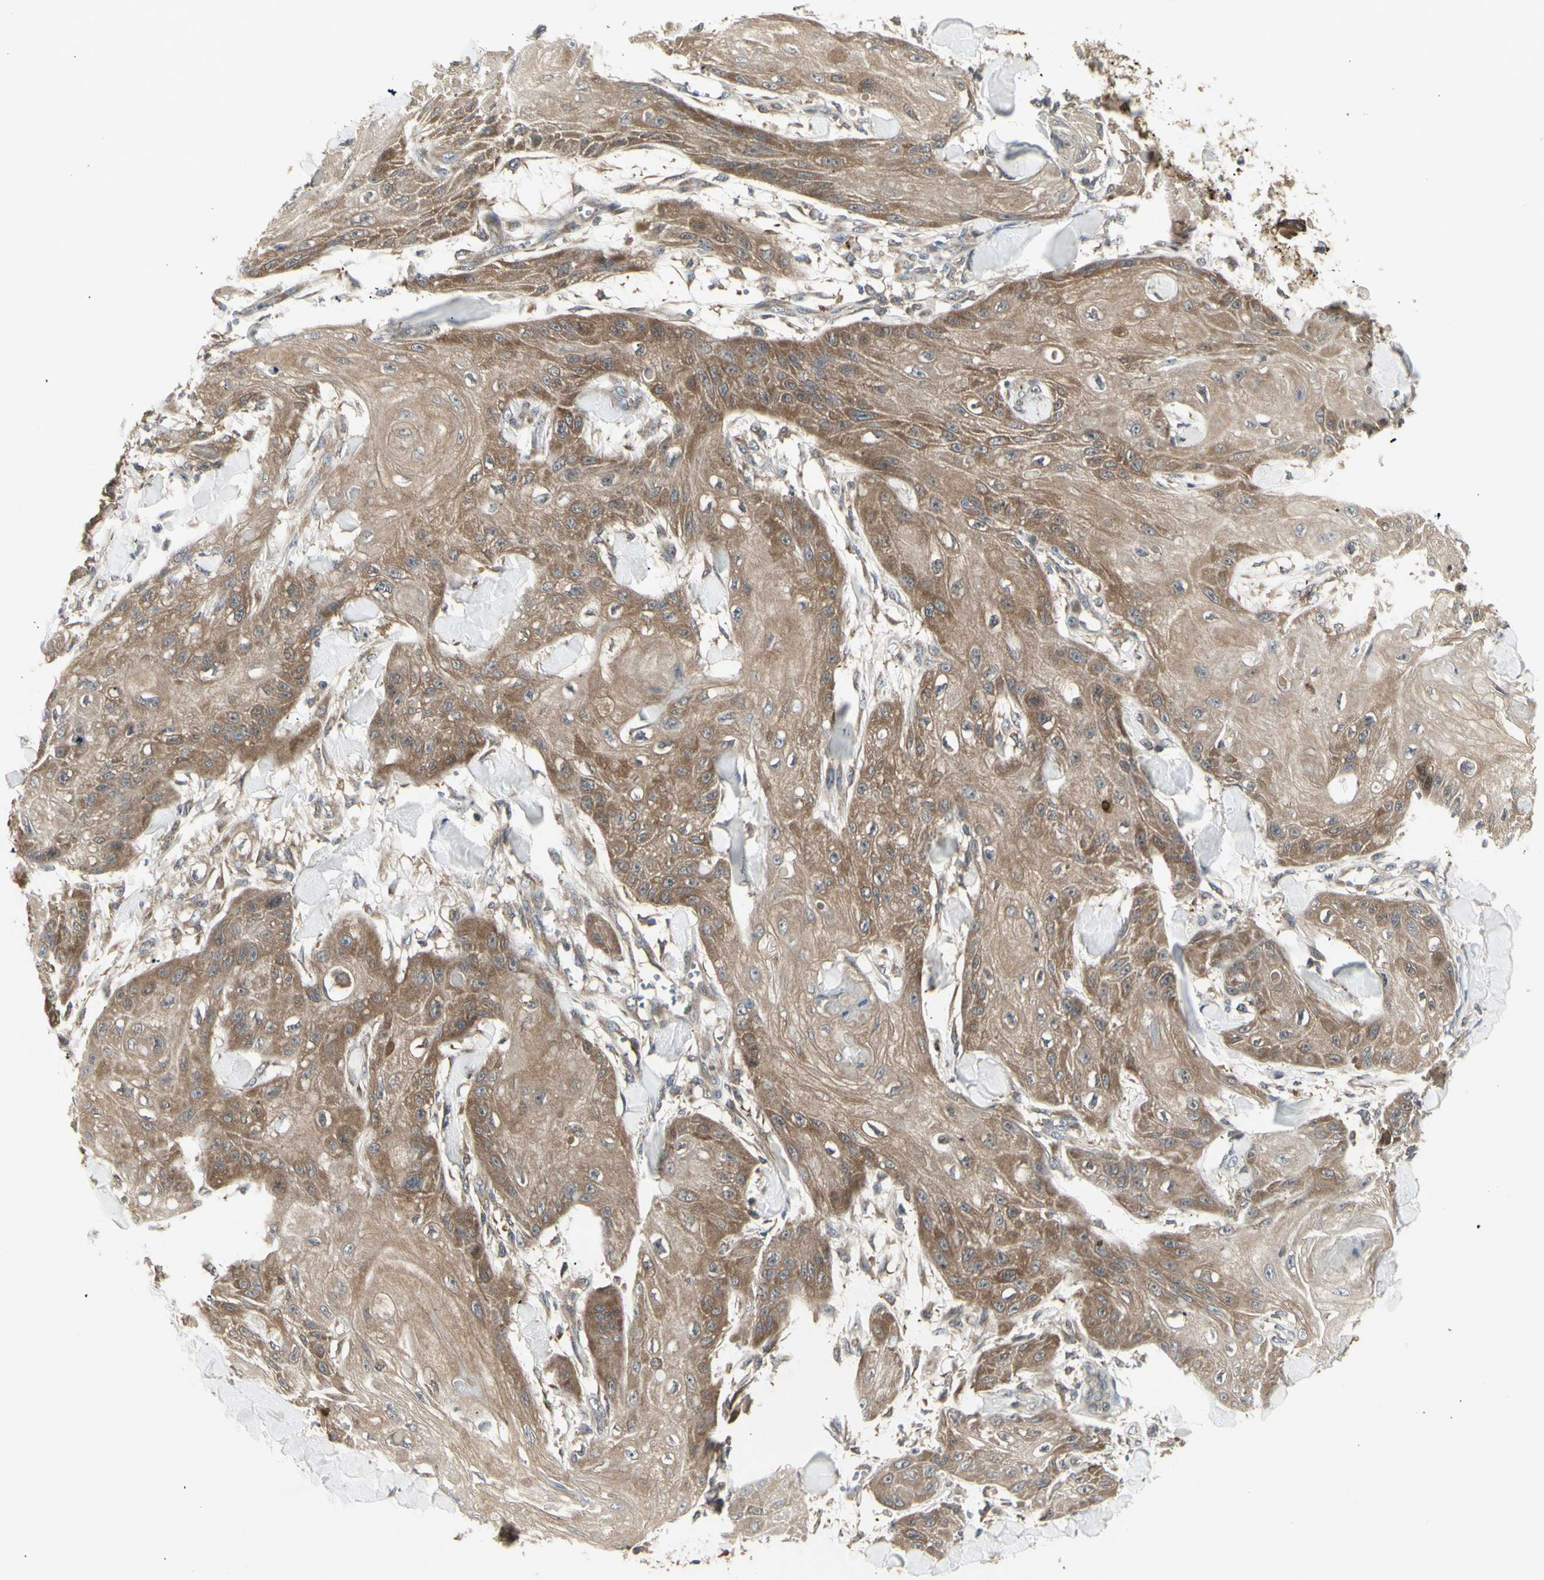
{"staining": {"intensity": "moderate", "quantity": ">75%", "location": "cytoplasmic/membranous"}, "tissue": "skin cancer", "cell_type": "Tumor cells", "image_type": "cancer", "snomed": [{"axis": "morphology", "description": "Squamous cell carcinoma, NOS"}, {"axis": "topography", "description": "Skin"}], "caption": "Protein staining of skin squamous cell carcinoma tissue exhibits moderate cytoplasmic/membranous positivity in approximately >75% of tumor cells.", "gene": "CHURC1-FNTB", "patient": {"sex": "male", "age": 74}}